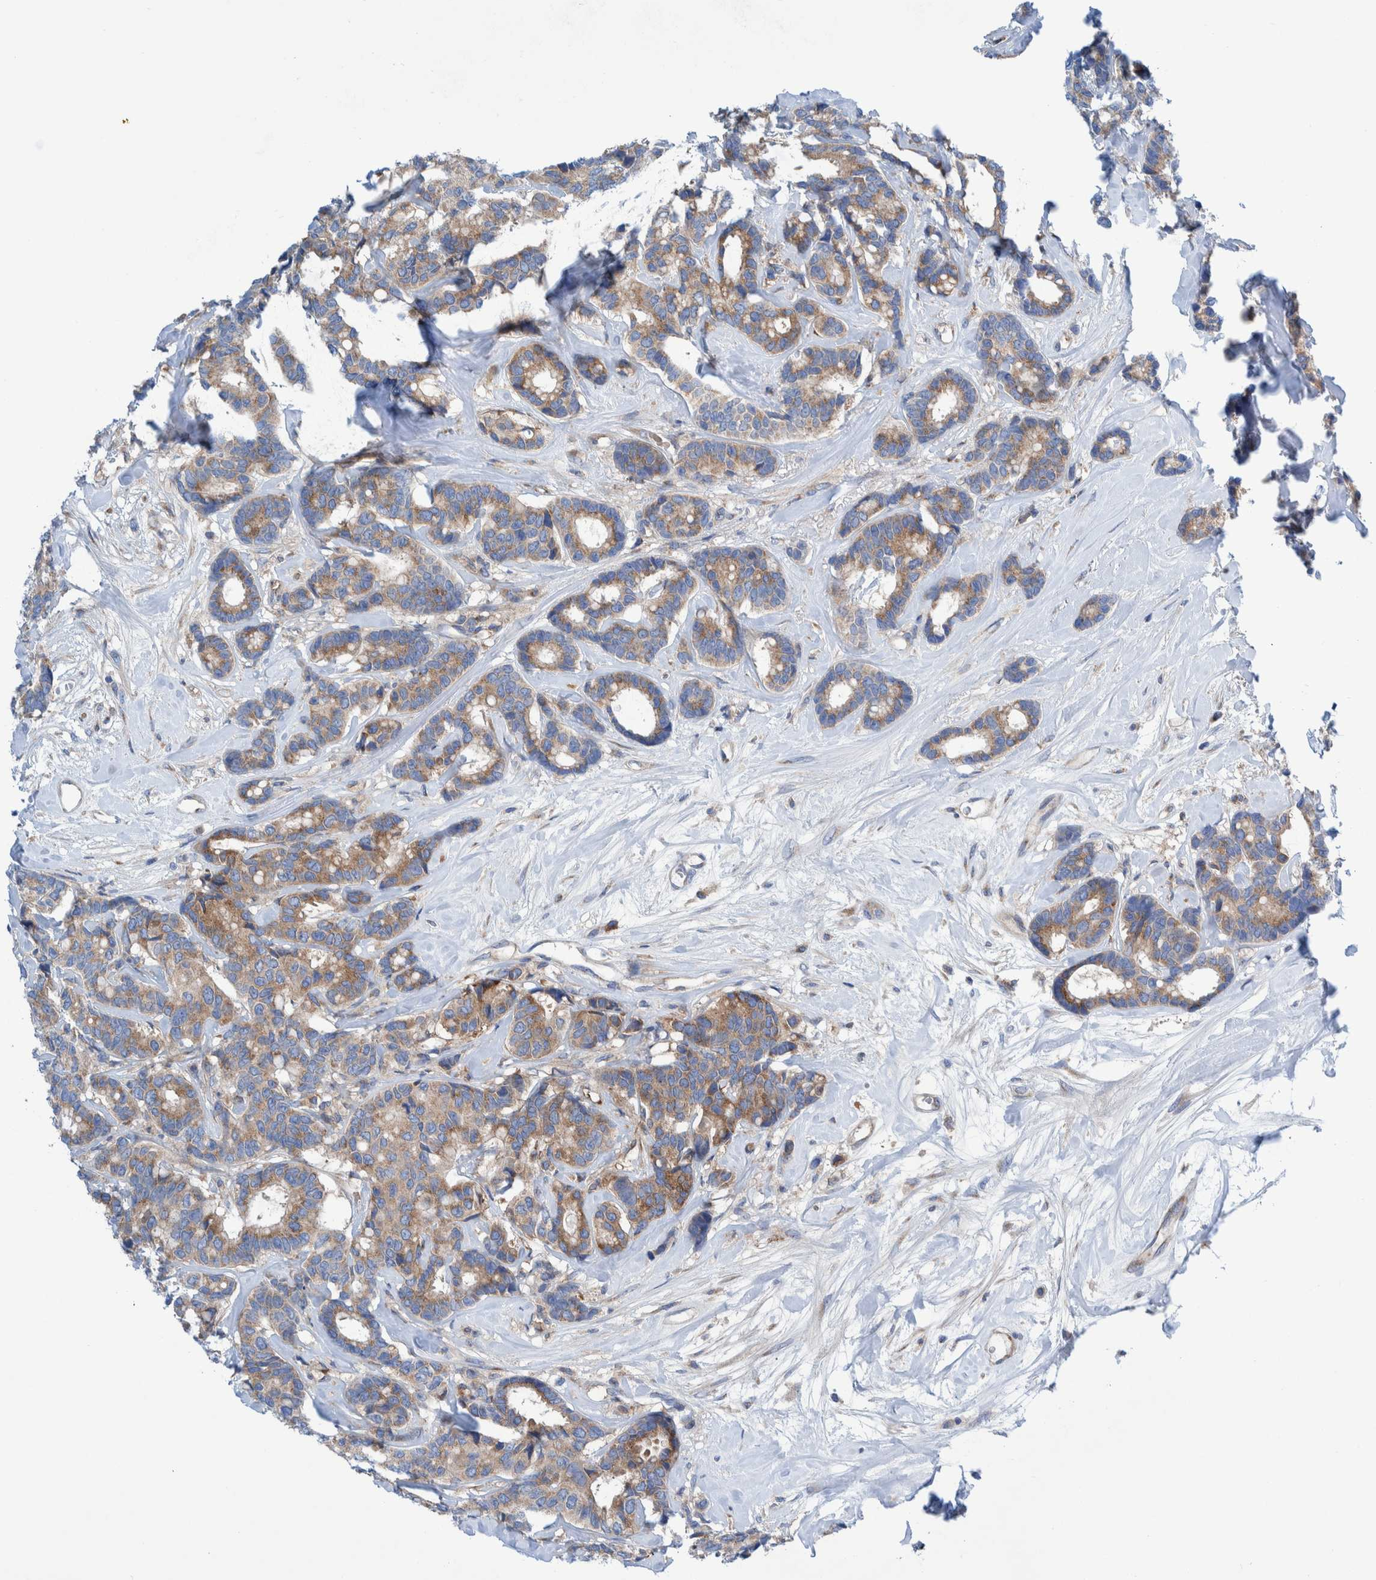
{"staining": {"intensity": "moderate", "quantity": ">75%", "location": "cytoplasmic/membranous"}, "tissue": "breast cancer", "cell_type": "Tumor cells", "image_type": "cancer", "snomed": [{"axis": "morphology", "description": "Duct carcinoma"}, {"axis": "topography", "description": "Breast"}], "caption": "A brown stain labels moderate cytoplasmic/membranous expression of a protein in breast invasive ductal carcinoma tumor cells.", "gene": "TRIM58", "patient": {"sex": "female", "age": 87}}